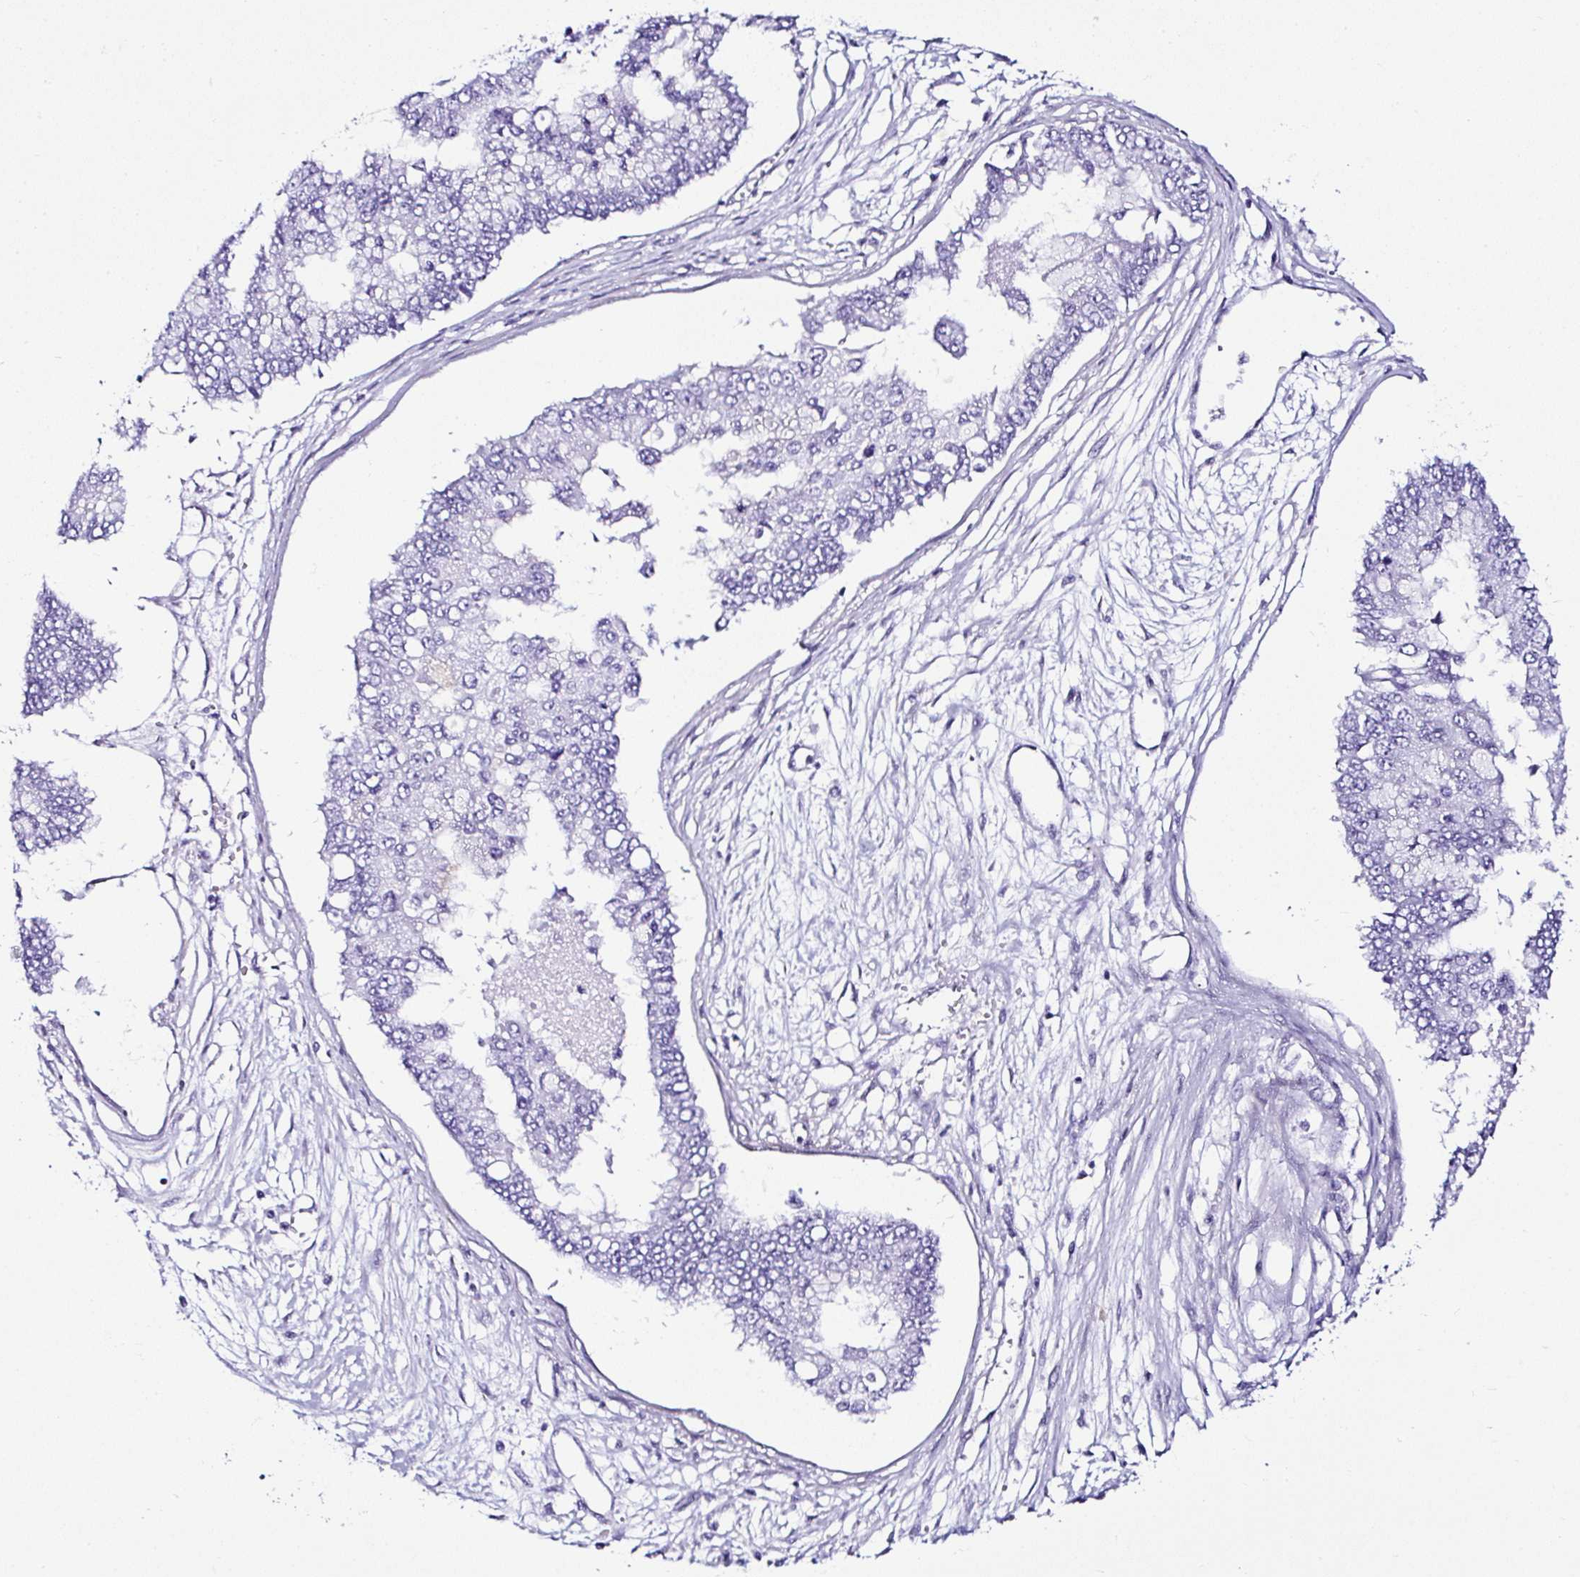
{"staining": {"intensity": "negative", "quantity": "none", "location": "none"}, "tissue": "ovarian cancer", "cell_type": "Tumor cells", "image_type": "cancer", "snomed": [{"axis": "morphology", "description": "Cystadenocarcinoma, mucinous, NOS"}, {"axis": "topography", "description": "Ovary"}], "caption": "Tumor cells show no significant positivity in ovarian cancer.", "gene": "DEPDC5", "patient": {"sex": "female", "age": 72}}